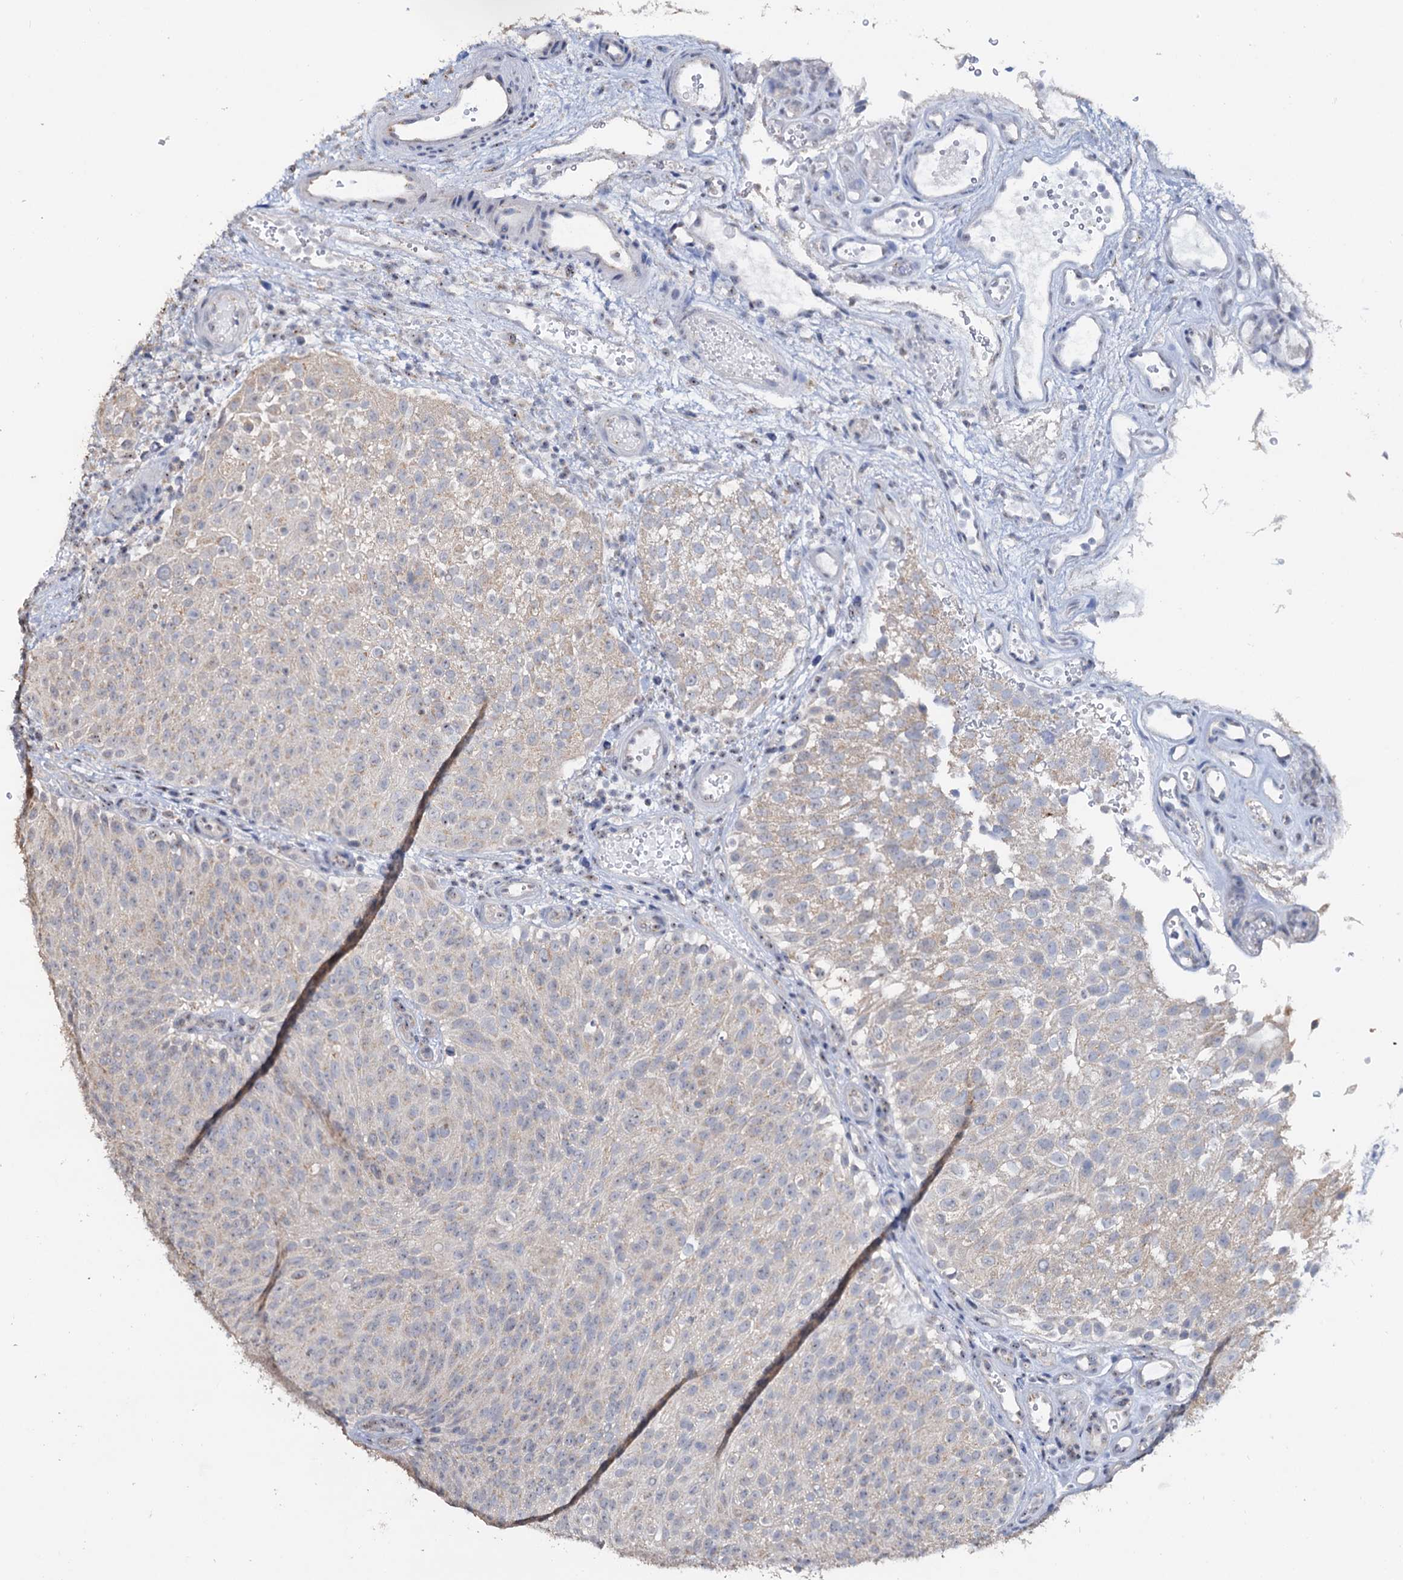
{"staining": {"intensity": "negative", "quantity": "none", "location": "none"}, "tissue": "urothelial cancer", "cell_type": "Tumor cells", "image_type": "cancer", "snomed": [{"axis": "morphology", "description": "Urothelial carcinoma, Low grade"}, {"axis": "topography", "description": "Urinary bladder"}], "caption": "This is a micrograph of IHC staining of urothelial cancer, which shows no positivity in tumor cells.", "gene": "C2CD3", "patient": {"sex": "male", "age": 78}}